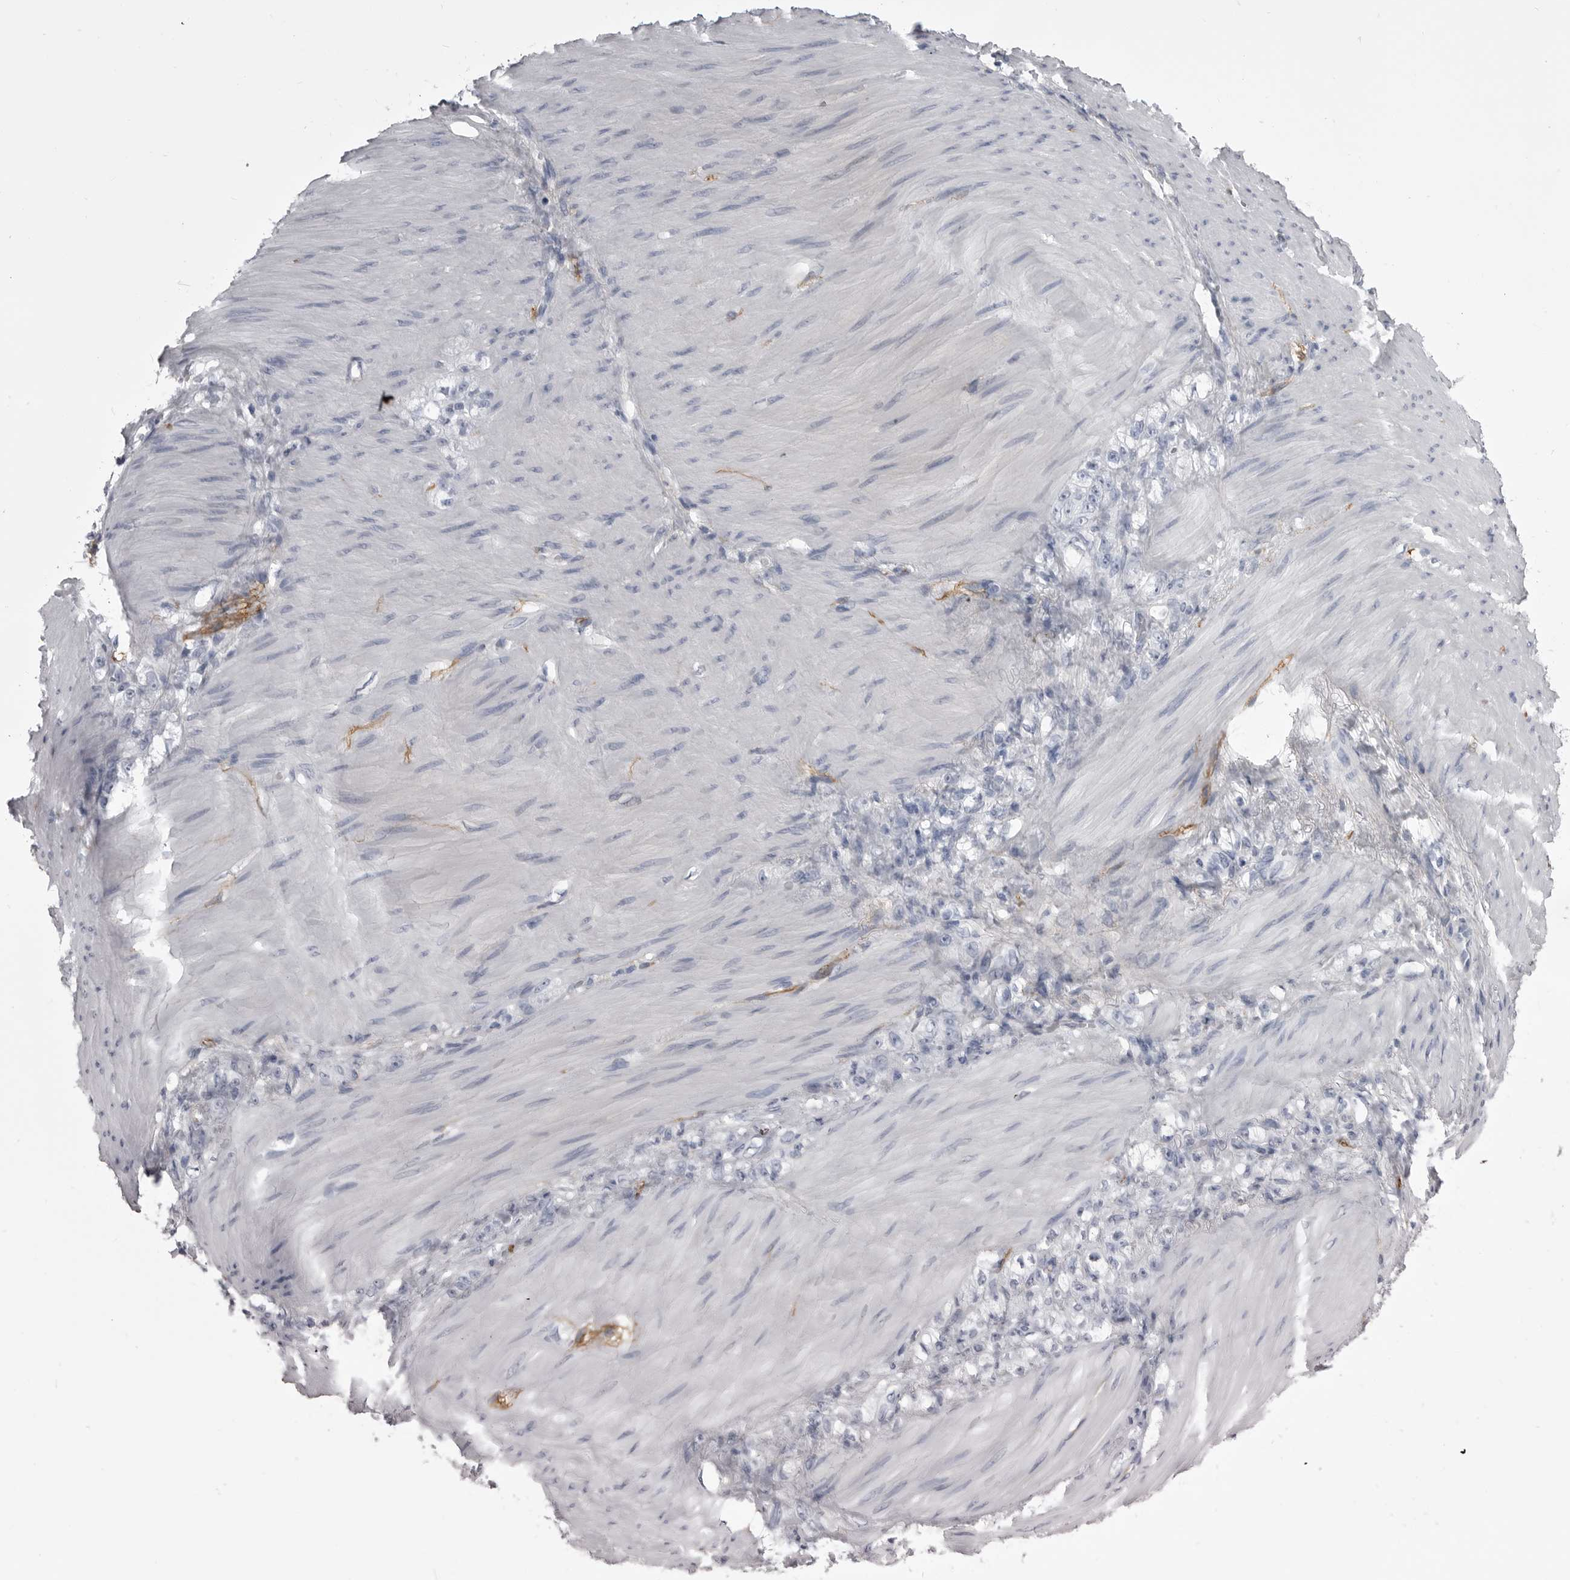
{"staining": {"intensity": "negative", "quantity": "none", "location": "none"}, "tissue": "stomach cancer", "cell_type": "Tumor cells", "image_type": "cancer", "snomed": [{"axis": "morphology", "description": "Normal tissue, NOS"}, {"axis": "morphology", "description": "Adenocarcinoma, NOS"}, {"axis": "topography", "description": "Stomach"}], "caption": "Protein analysis of adenocarcinoma (stomach) demonstrates no significant expression in tumor cells. (DAB (3,3'-diaminobenzidine) IHC visualized using brightfield microscopy, high magnification).", "gene": "ANK2", "patient": {"sex": "male", "age": 82}}